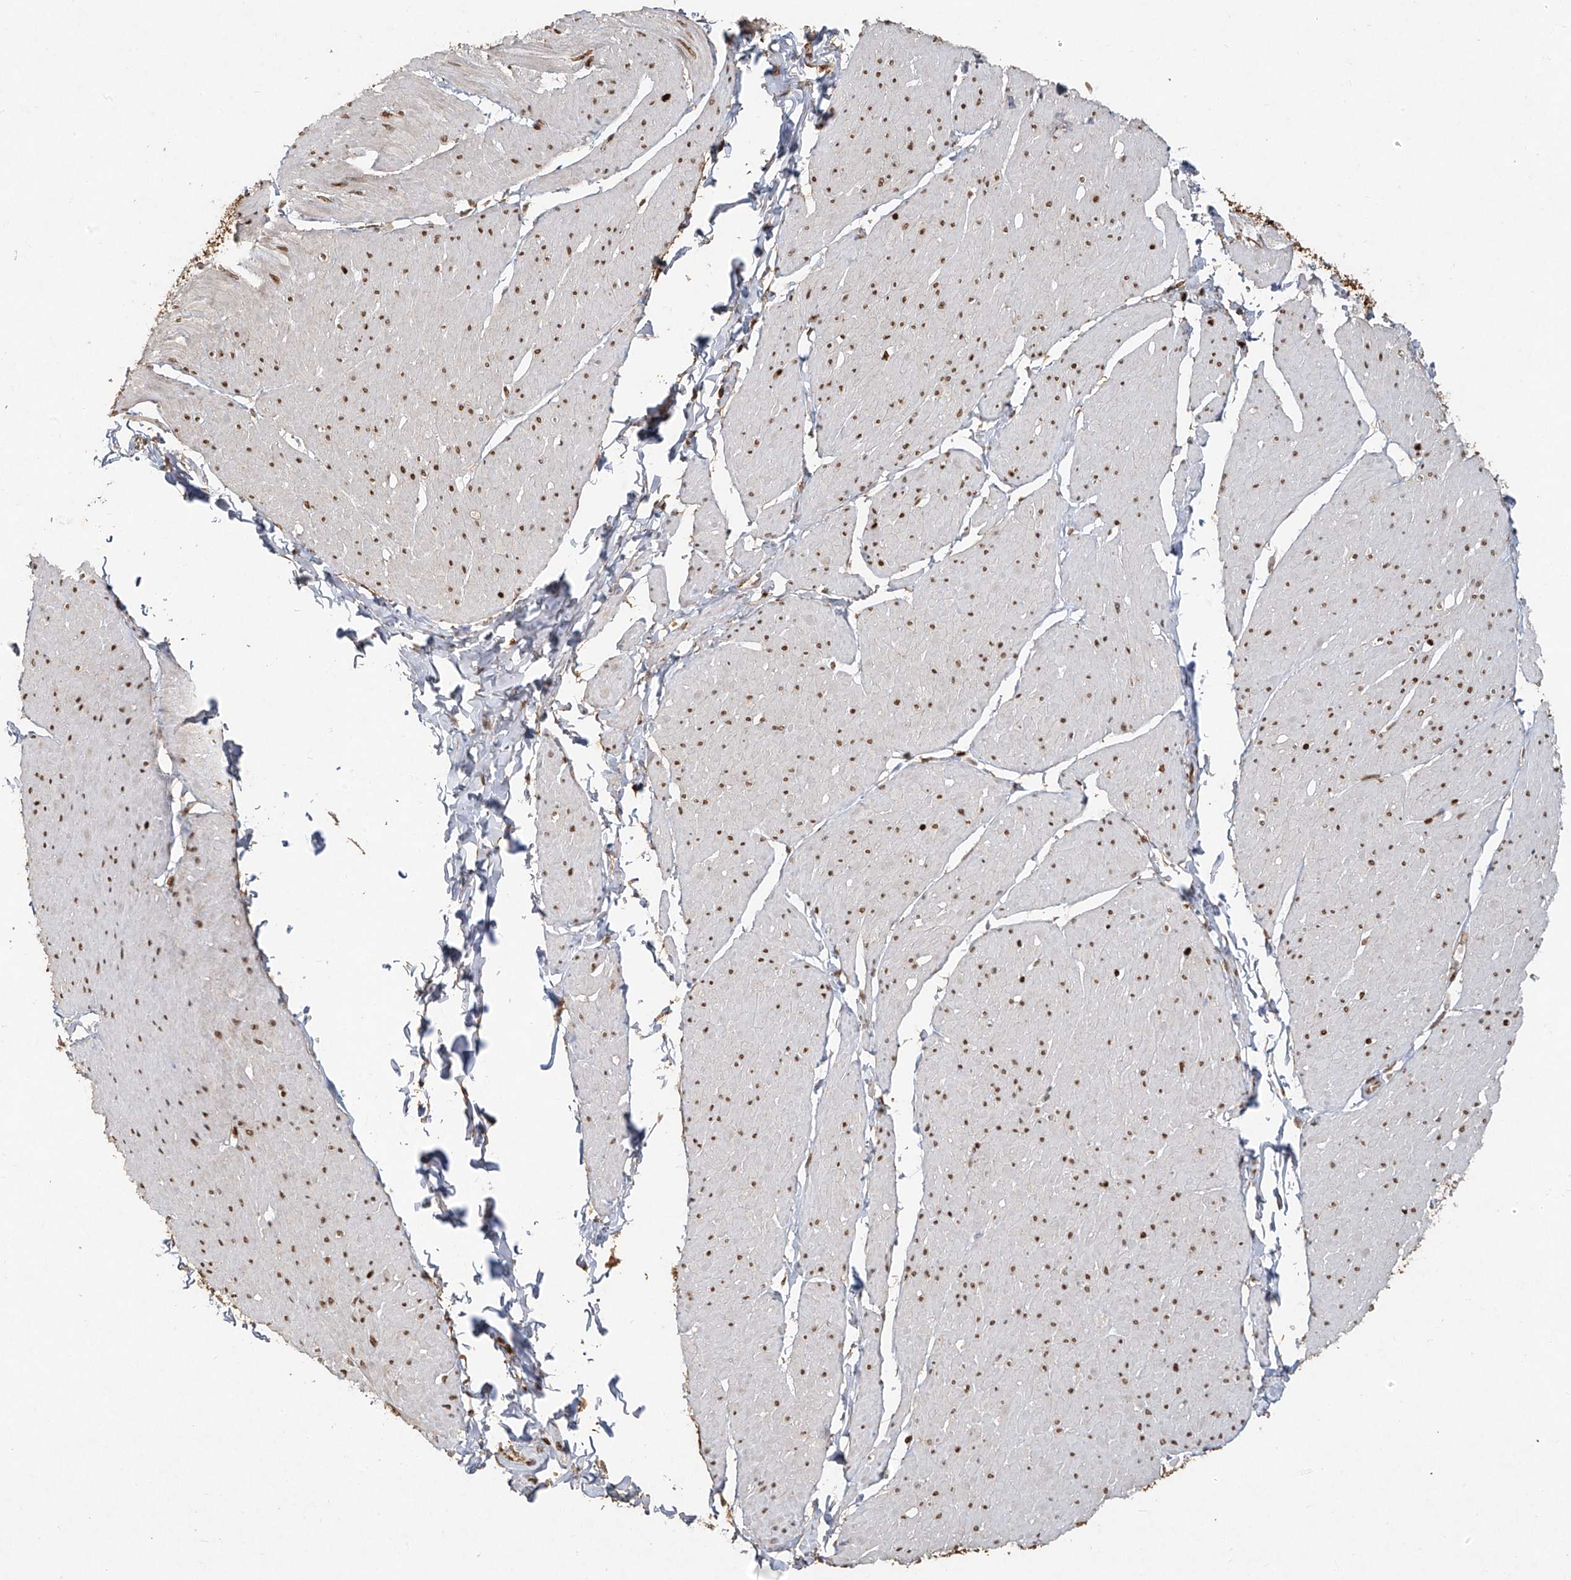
{"staining": {"intensity": "moderate", "quantity": ">75%", "location": "cytoplasmic/membranous,nuclear"}, "tissue": "smooth muscle", "cell_type": "Smooth muscle cells", "image_type": "normal", "snomed": [{"axis": "morphology", "description": "Urothelial carcinoma, High grade"}, {"axis": "topography", "description": "Urinary bladder"}], "caption": "Immunohistochemistry staining of benign smooth muscle, which shows medium levels of moderate cytoplasmic/membranous,nuclear positivity in about >75% of smooth muscle cells indicating moderate cytoplasmic/membranous,nuclear protein expression. The staining was performed using DAB (brown) for protein detection and nuclei were counterstained in hematoxylin (blue).", "gene": "ATRIP", "patient": {"sex": "male", "age": 46}}